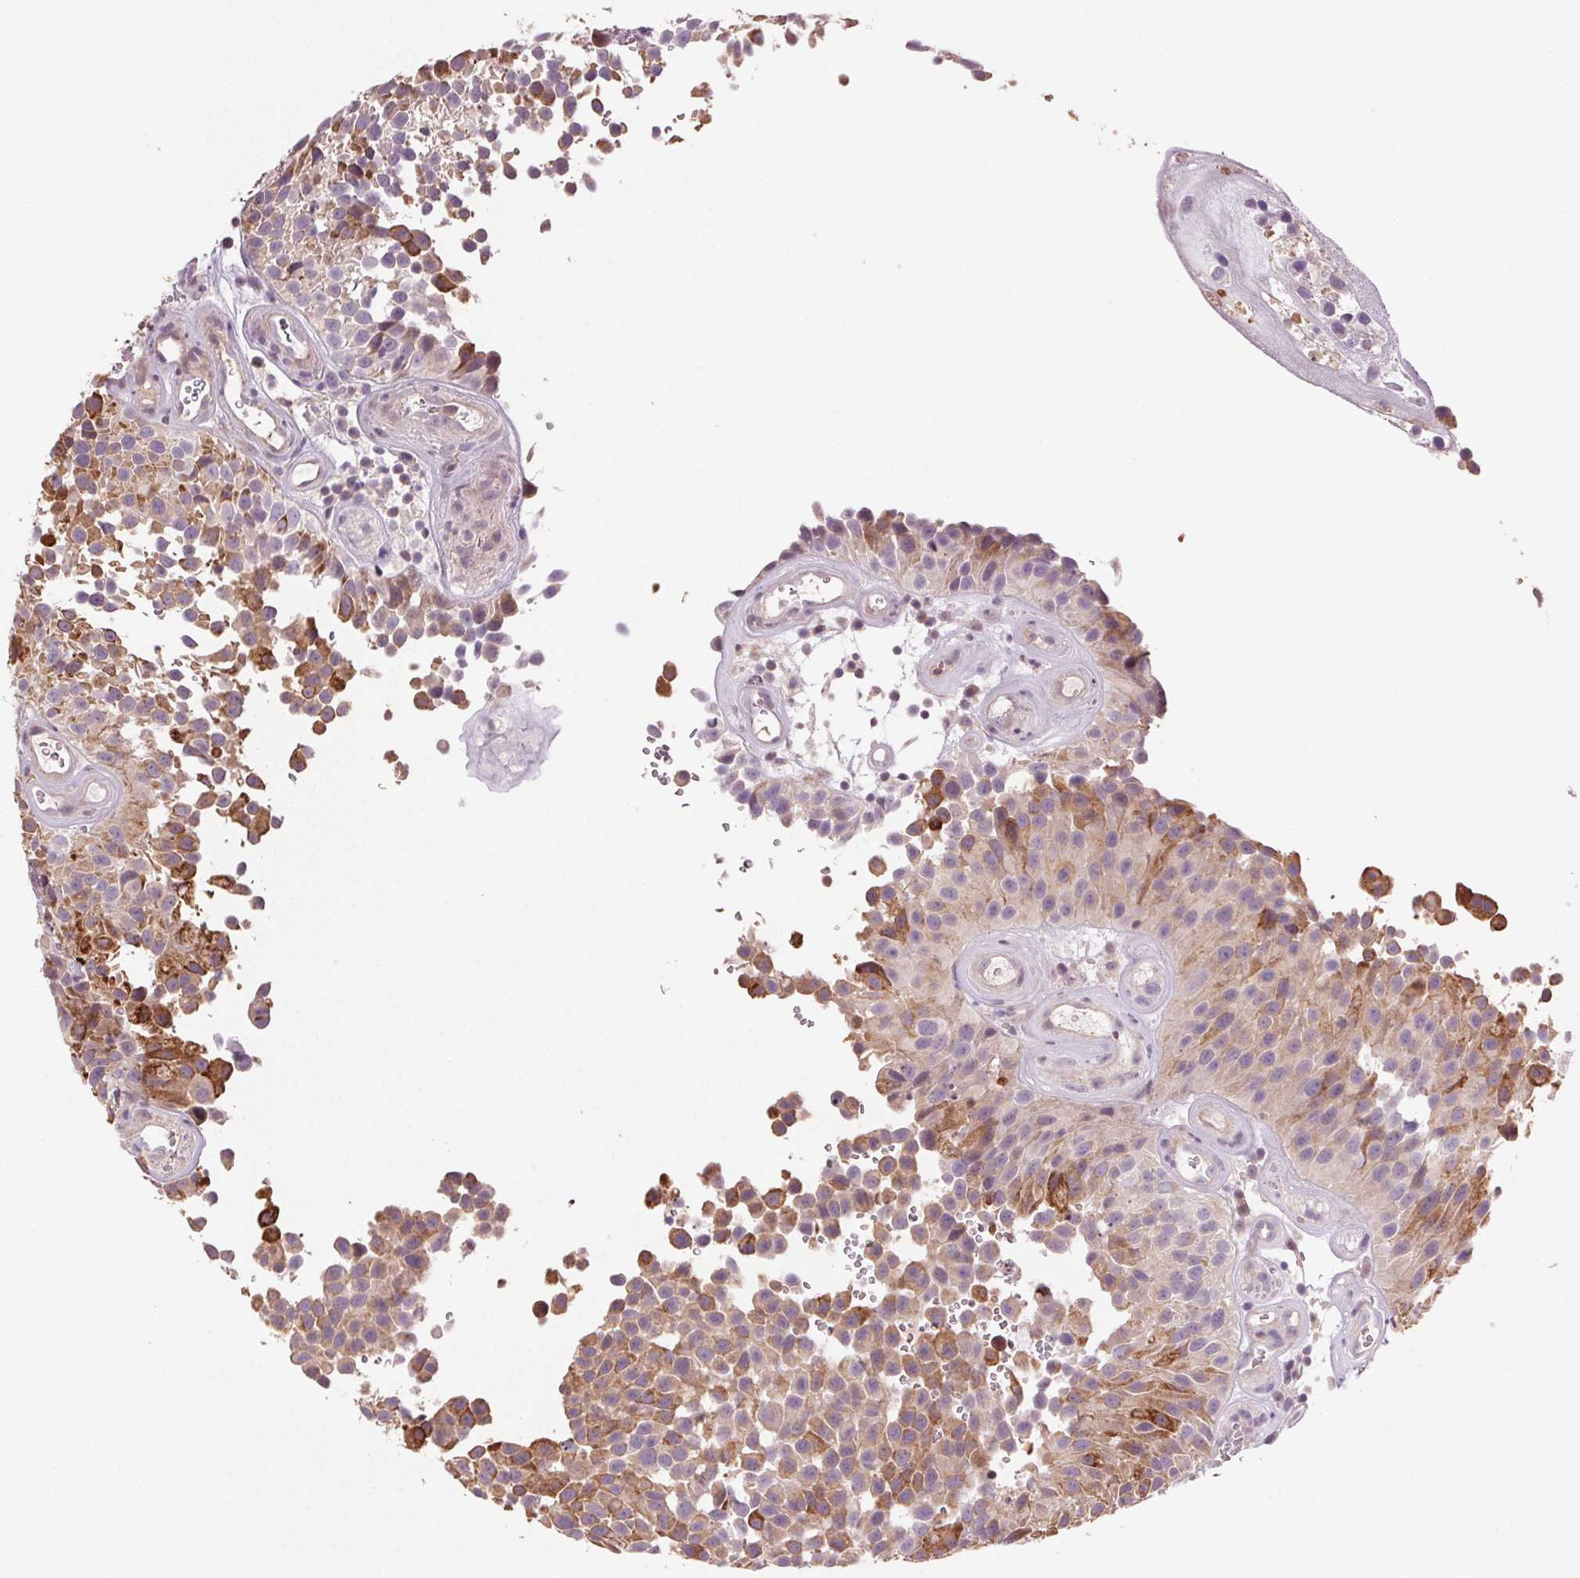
{"staining": {"intensity": "moderate", "quantity": "25%-75%", "location": "cytoplasmic/membranous"}, "tissue": "urothelial cancer", "cell_type": "Tumor cells", "image_type": "cancer", "snomed": [{"axis": "morphology", "description": "Urothelial carcinoma, Low grade"}, {"axis": "topography", "description": "Urinary bladder"}], "caption": "A histopathology image of human urothelial cancer stained for a protein demonstrates moderate cytoplasmic/membranous brown staining in tumor cells. The protein is stained brown, and the nuclei are stained in blue (DAB (3,3'-diaminobenzidine) IHC with brightfield microscopy, high magnification).", "gene": "HHLA2", "patient": {"sex": "male", "age": 76}}